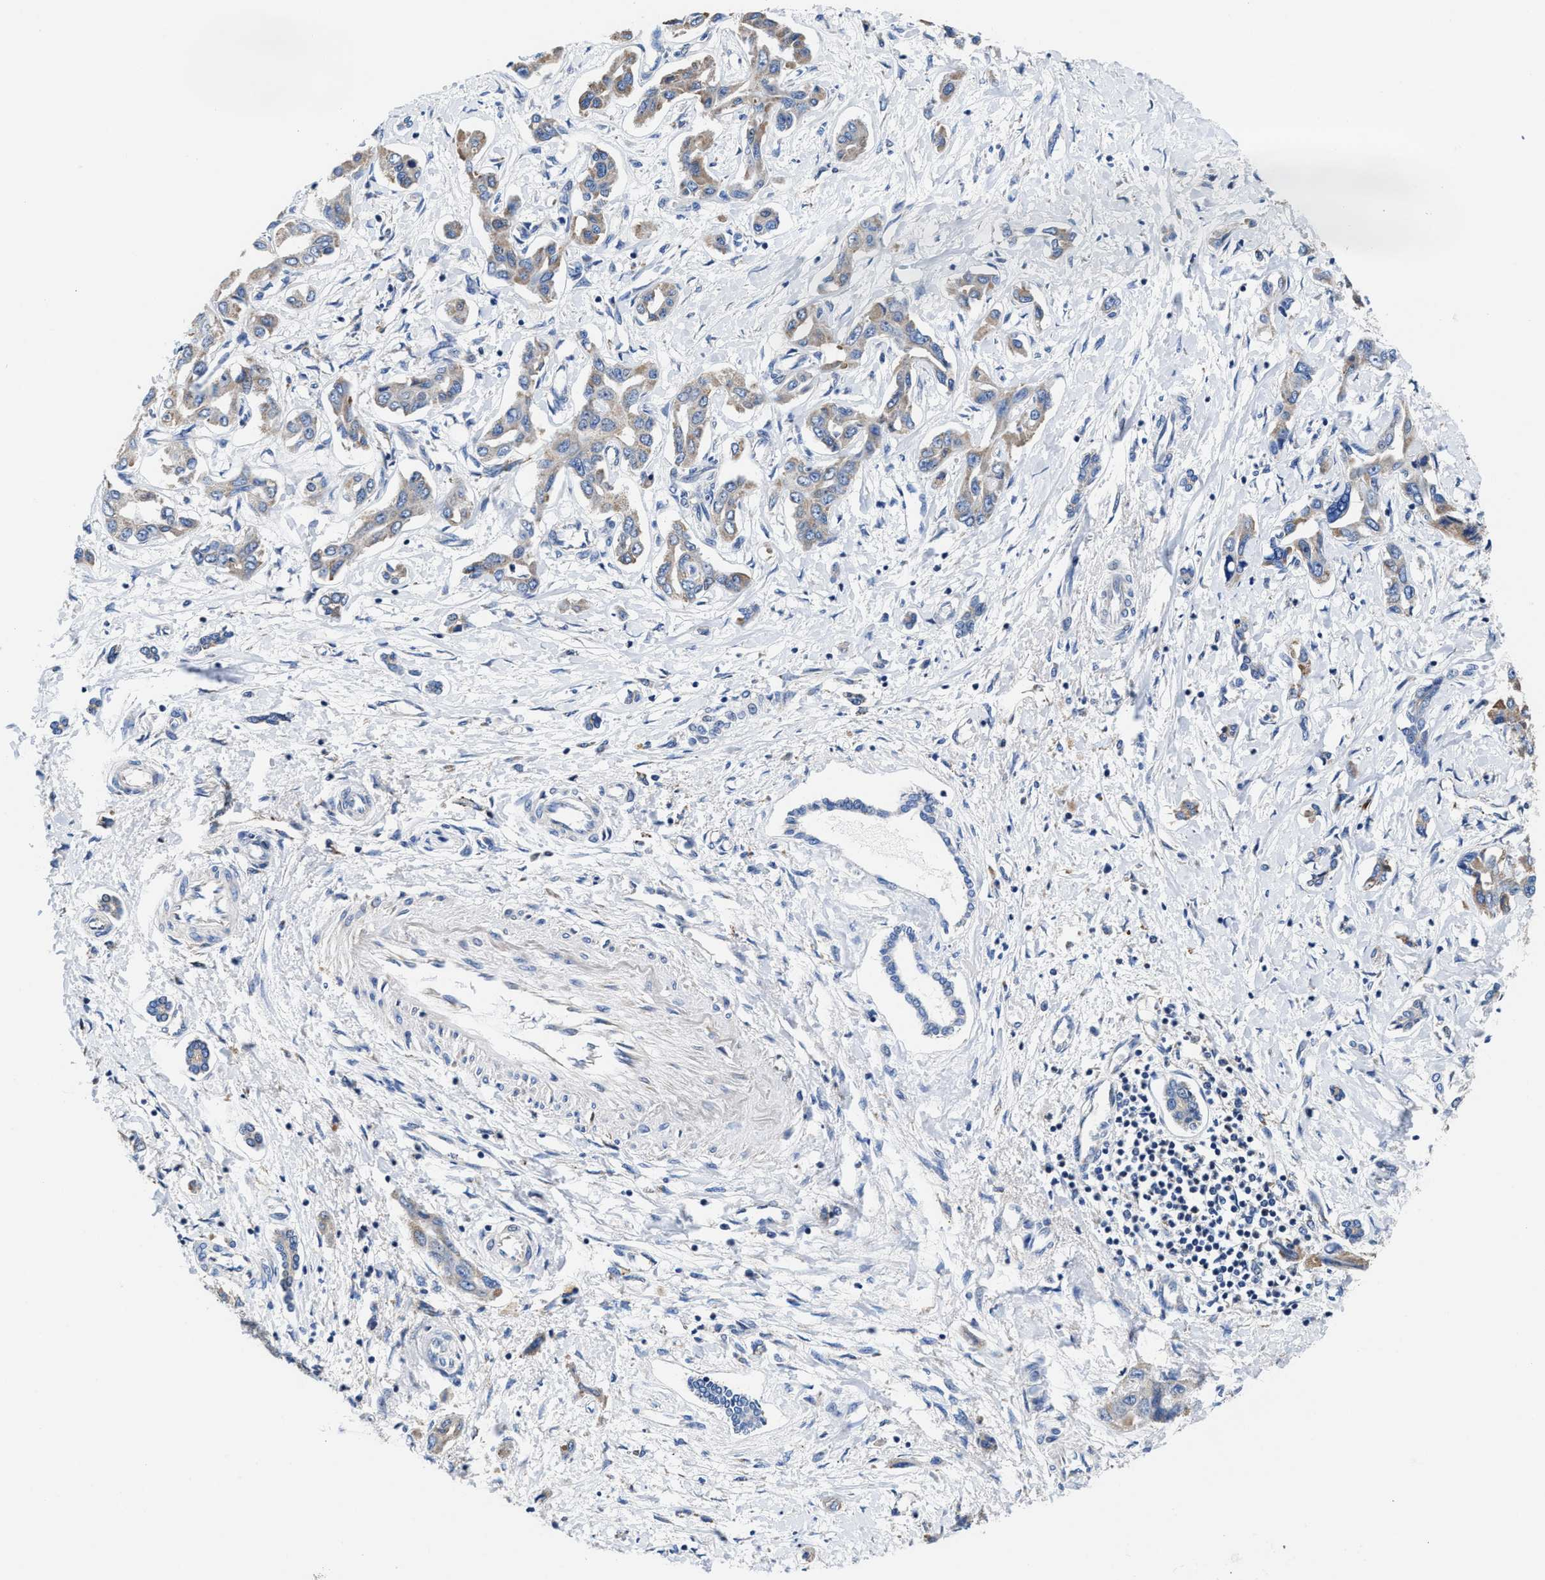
{"staining": {"intensity": "weak", "quantity": ">75%", "location": "cytoplasmic/membranous"}, "tissue": "liver cancer", "cell_type": "Tumor cells", "image_type": "cancer", "snomed": [{"axis": "morphology", "description": "Cholangiocarcinoma"}, {"axis": "topography", "description": "Liver"}], "caption": "Liver cholangiocarcinoma stained with a protein marker demonstrates weak staining in tumor cells.", "gene": "TMEM30A", "patient": {"sex": "male", "age": 59}}